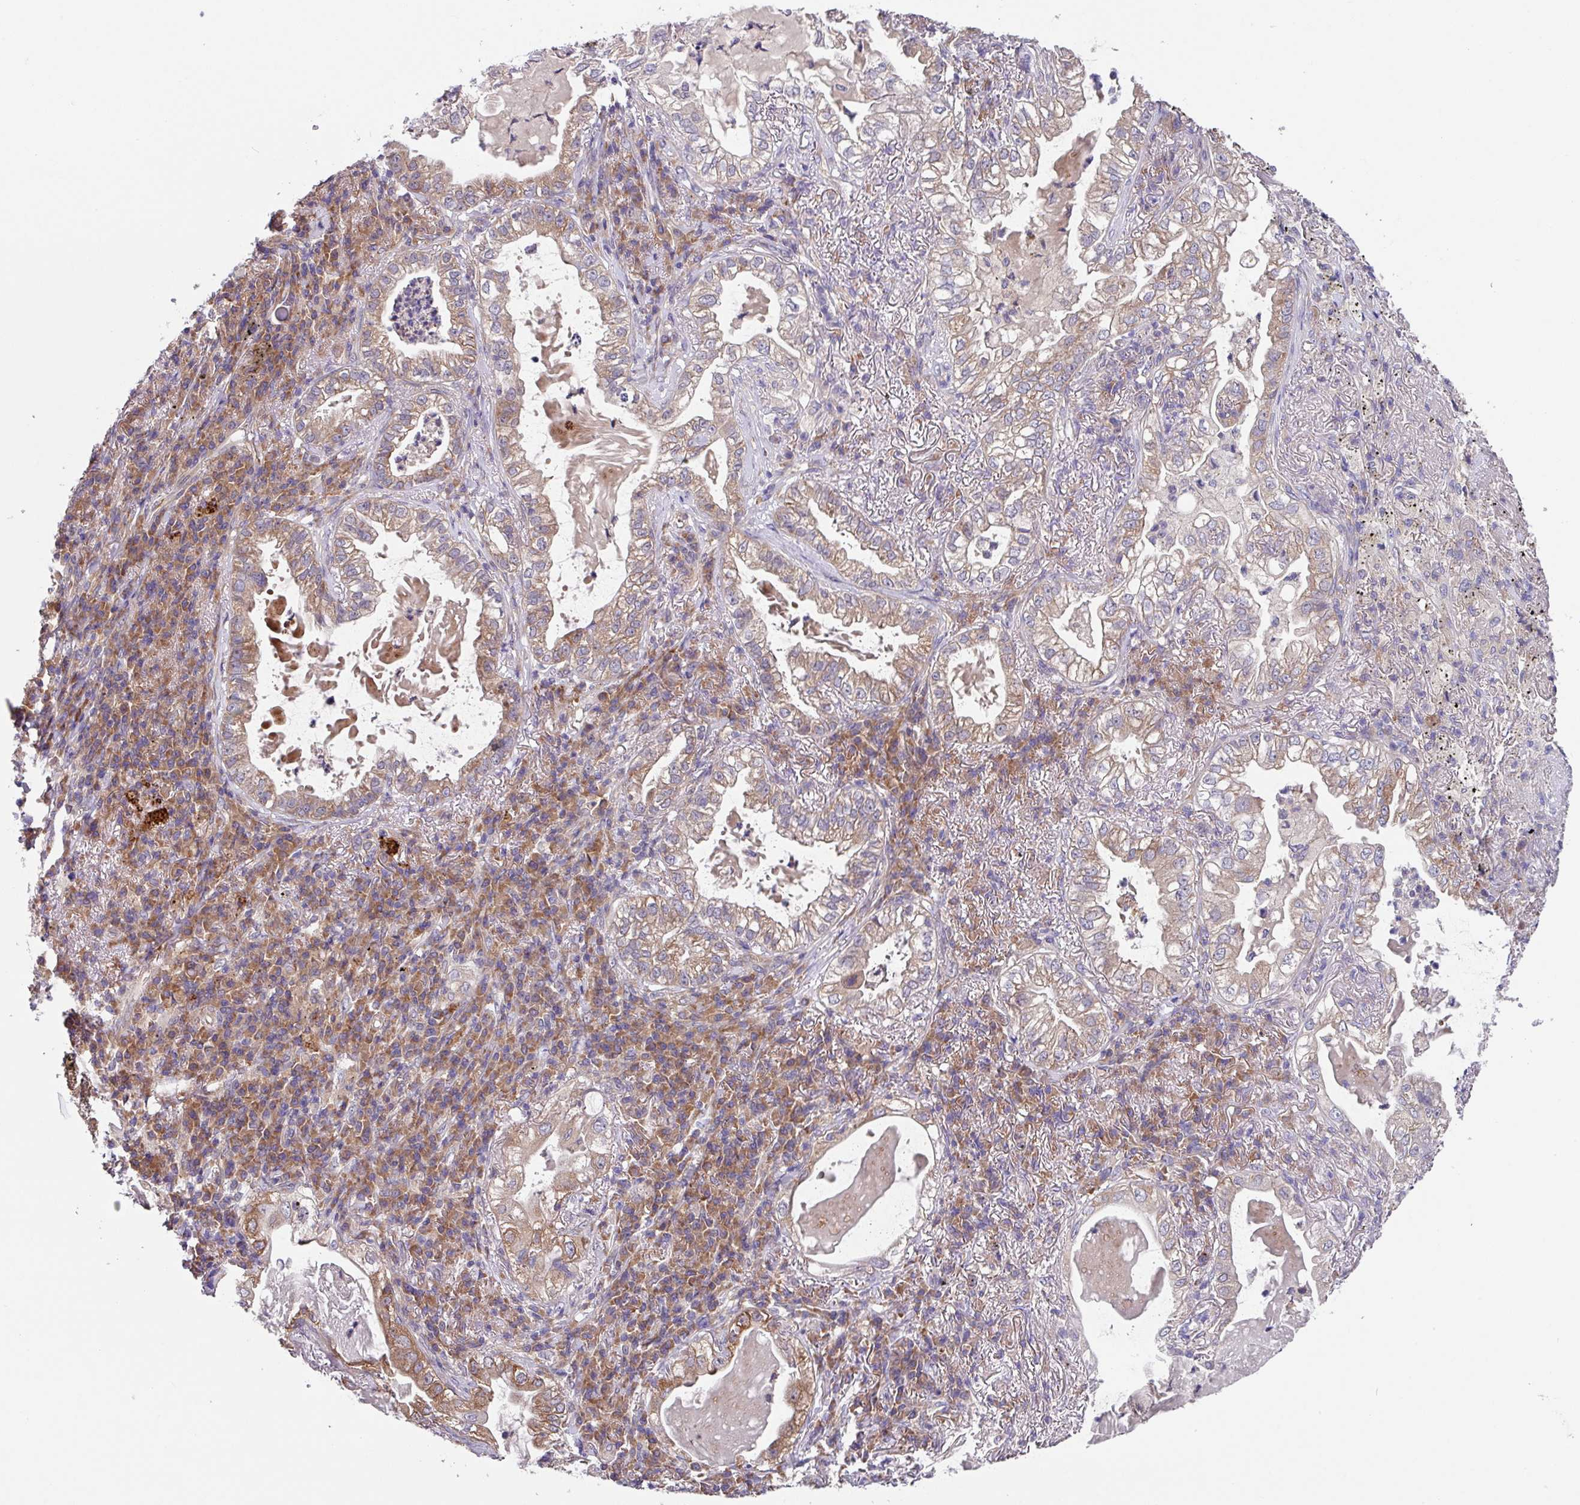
{"staining": {"intensity": "moderate", "quantity": "<25%", "location": "cytoplasmic/membranous"}, "tissue": "lung cancer", "cell_type": "Tumor cells", "image_type": "cancer", "snomed": [{"axis": "morphology", "description": "Adenocarcinoma, NOS"}, {"axis": "topography", "description": "Lung"}], "caption": "High-power microscopy captured an immunohistochemistry photomicrograph of lung adenocarcinoma, revealing moderate cytoplasmic/membranous staining in approximately <25% of tumor cells.", "gene": "EIF4B", "patient": {"sex": "female", "age": 73}}